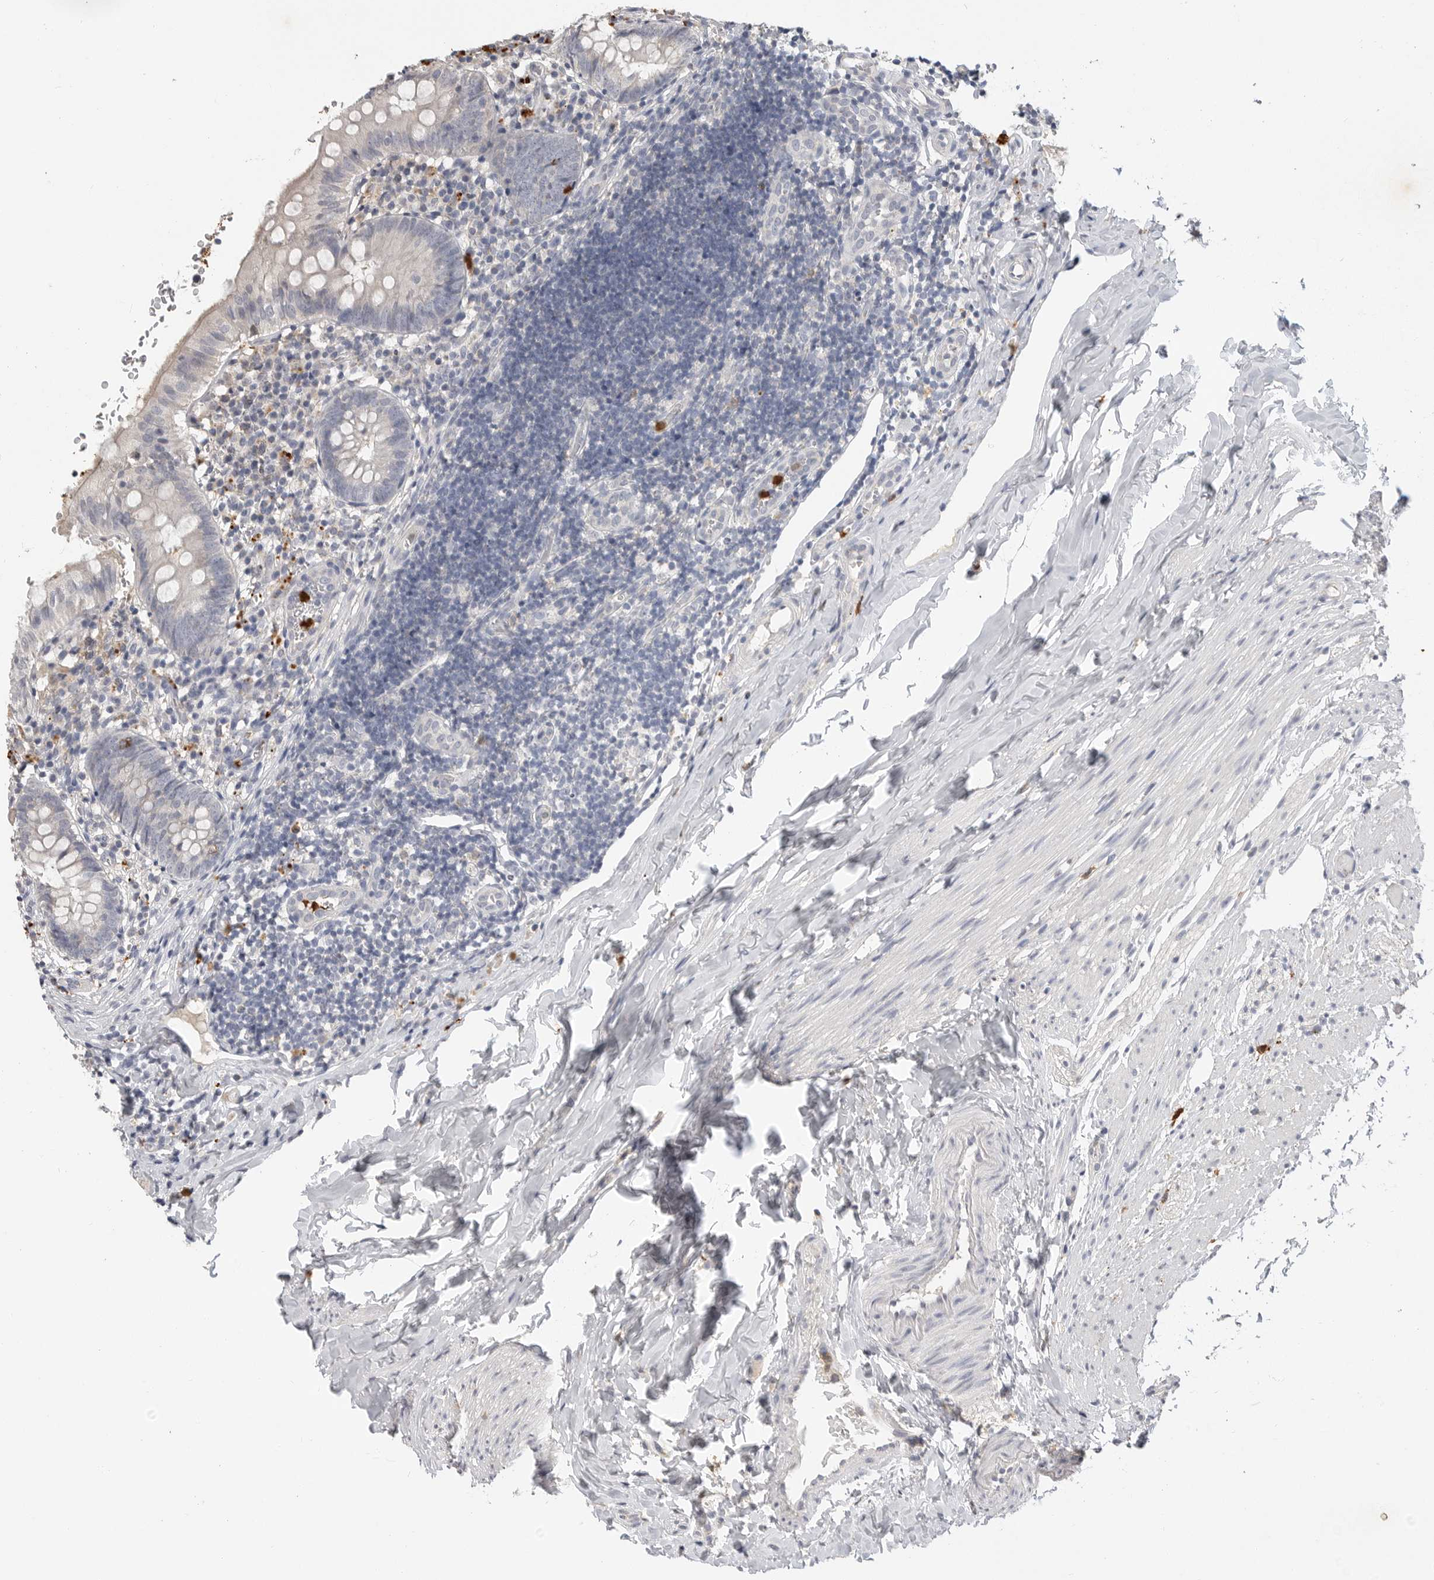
{"staining": {"intensity": "moderate", "quantity": "25%-75%", "location": "cytoplasmic/membranous"}, "tissue": "appendix", "cell_type": "Glandular cells", "image_type": "normal", "snomed": [{"axis": "morphology", "description": "Normal tissue, NOS"}, {"axis": "topography", "description": "Appendix"}], "caption": "The micrograph displays a brown stain indicating the presence of a protein in the cytoplasmic/membranous of glandular cells in appendix. Immunohistochemistry (ihc) stains the protein of interest in brown and the nuclei are stained blue.", "gene": "LTBR", "patient": {"sex": "male", "age": 8}}